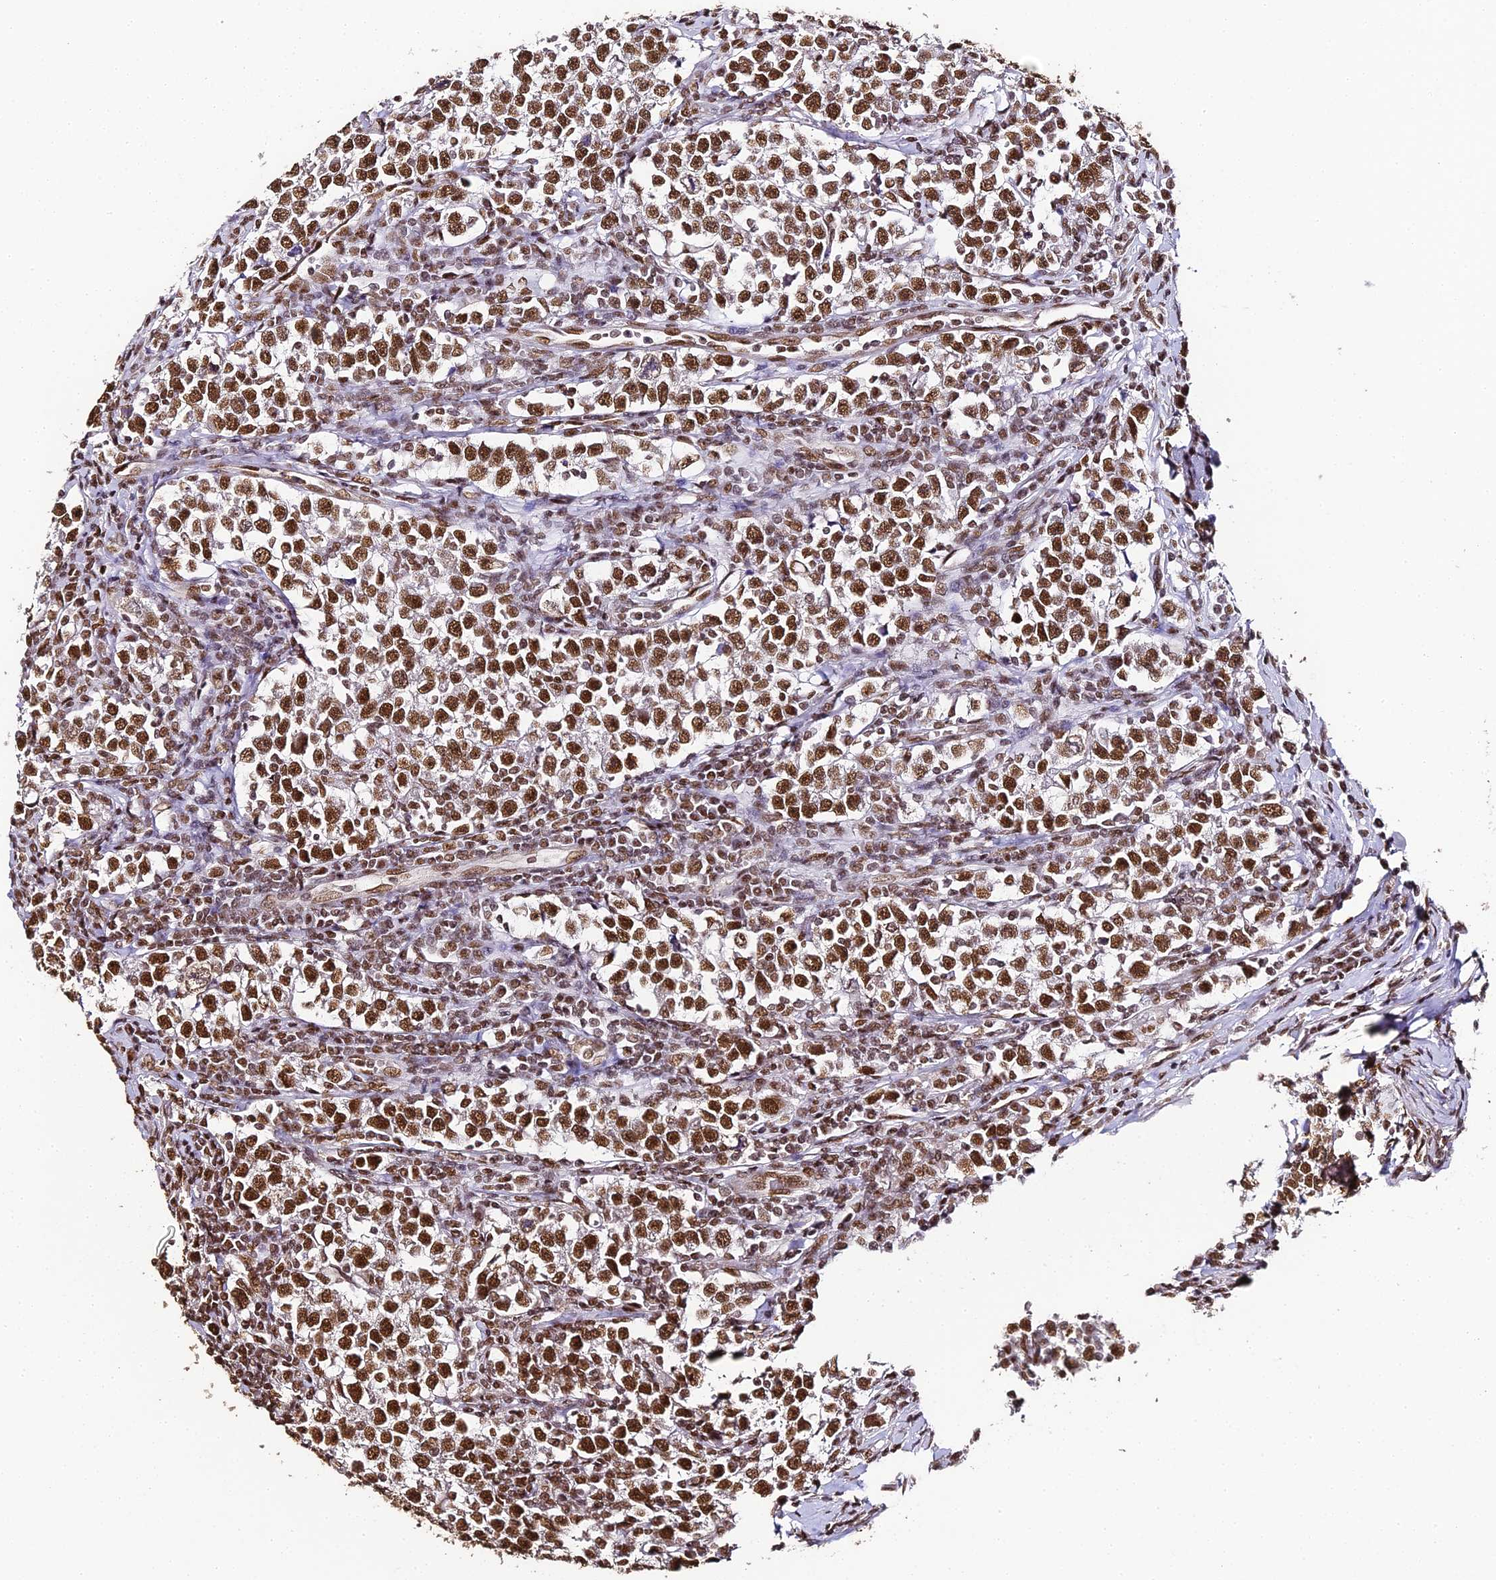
{"staining": {"intensity": "strong", "quantity": ">75%", "location": "nuclear"}, "tissue": "testis cancer", "cell_type": "Tumor cells", "image_type": "cancer", "snomed": [{"axis": "morphology", "description": "Normal tissue, NOS"}, {"axis": "morphology", "description": "Seminoma, NOS"}, {"axis": "topography", "description": "Testis"}], "caption": "Protein positivity by immunohistochemistry demonstrates strong nuclear staining in about >75% of tumor cells in testis cancer (seminoma). Nuclei are stained in blue.", "gene": "HNRNPA1", "patient": {"sex": "male", "age": 43}}